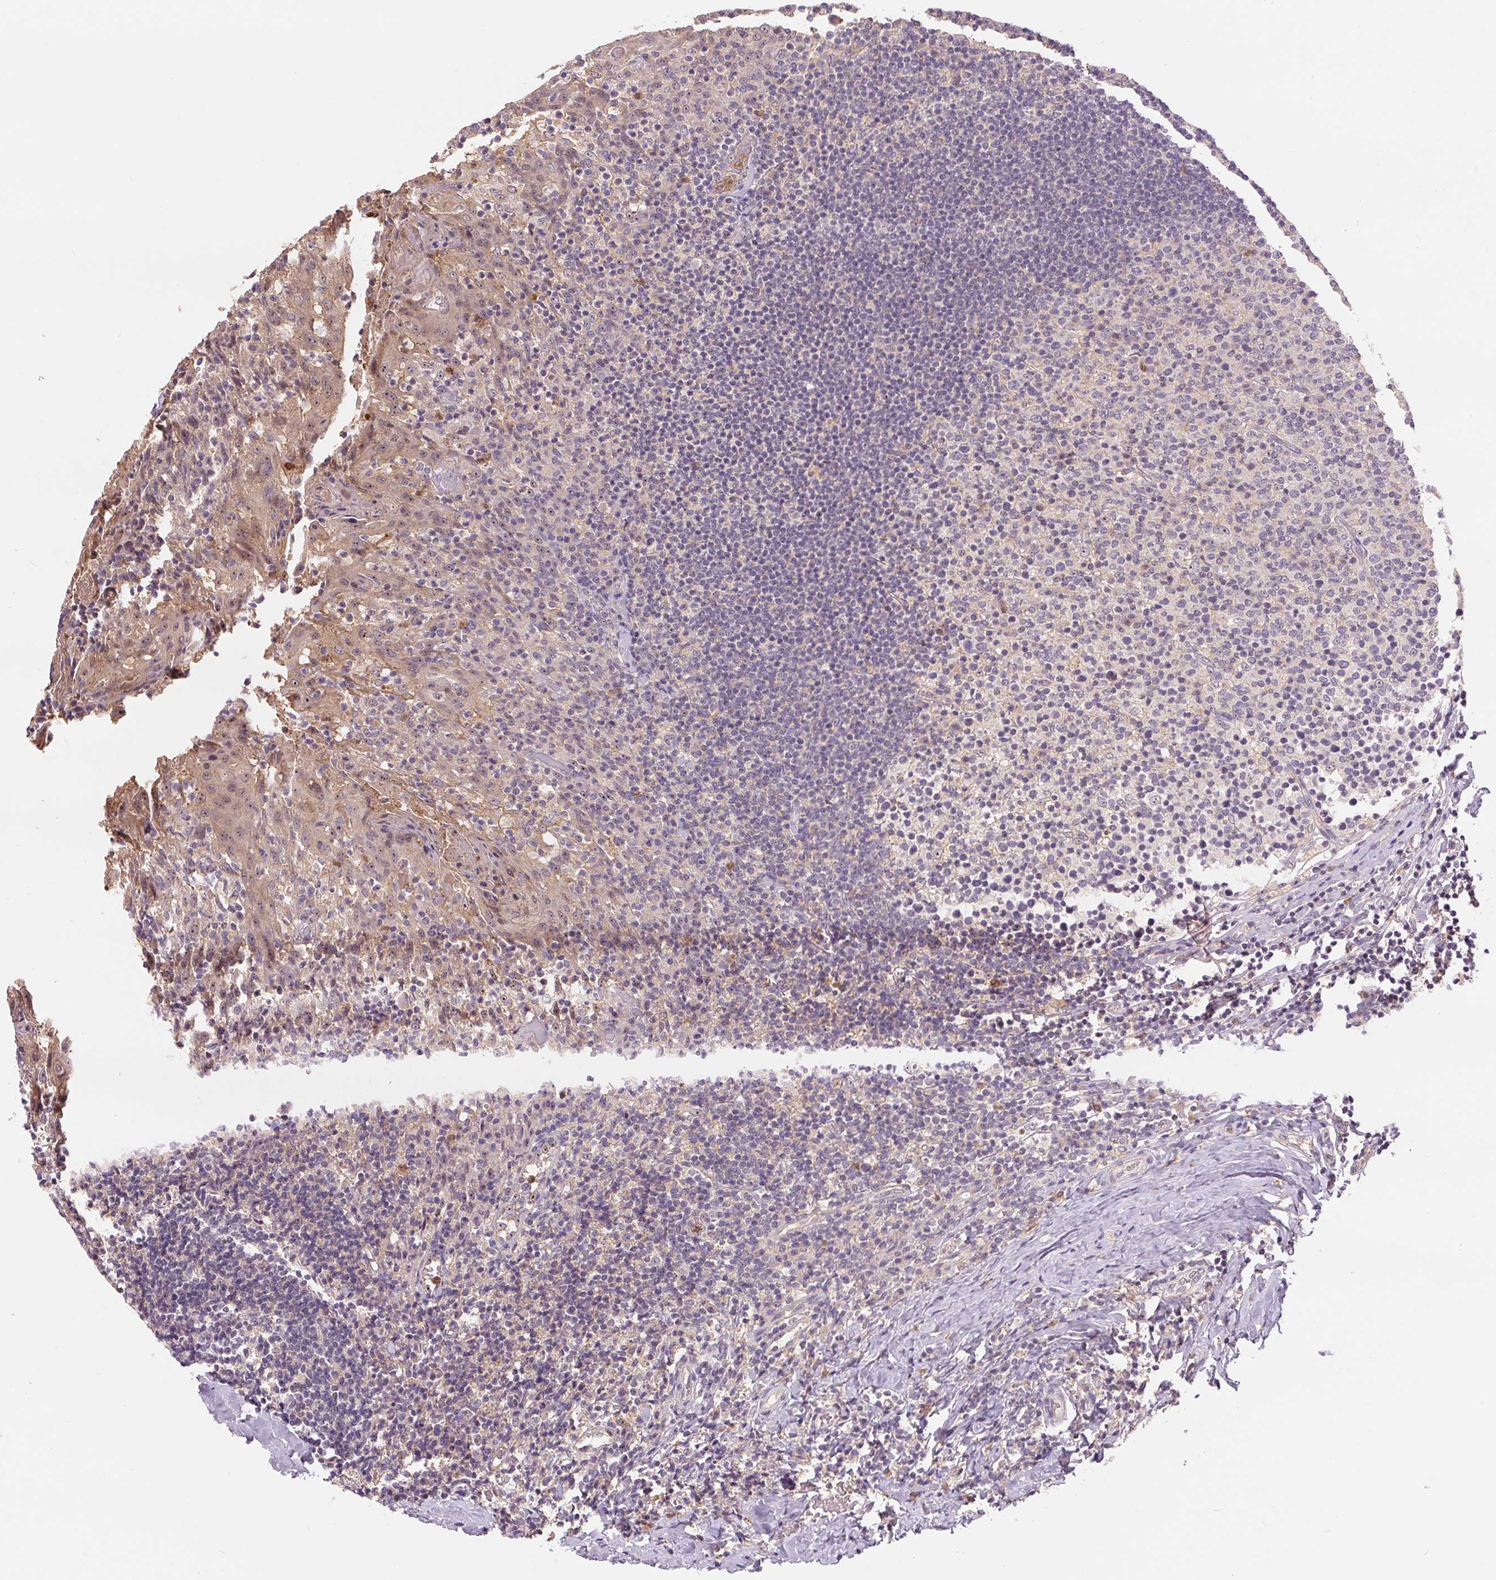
{"staining": {"intensity": "negative", "quantity": "none", "location": "none"}, "tissue": "tonsil", "cell_type": "Germinal center cells", "image_type": "normal", "snomed": [{"axis": "morphology", "description": "Normal tissue, NOS"}, {"axis": "topography", "description": "Tonsil"}], "caption": "The histopathology image demonstrates no significant expression in germinal center cells of tonsil. (Brightfield microscopy of DAB (3,3'-diaminobenzidine) immunohistochemistry (IHC) at high magnification).", "gene": "RANBP3L", "patient": {"sex": "female", "age": 10}}